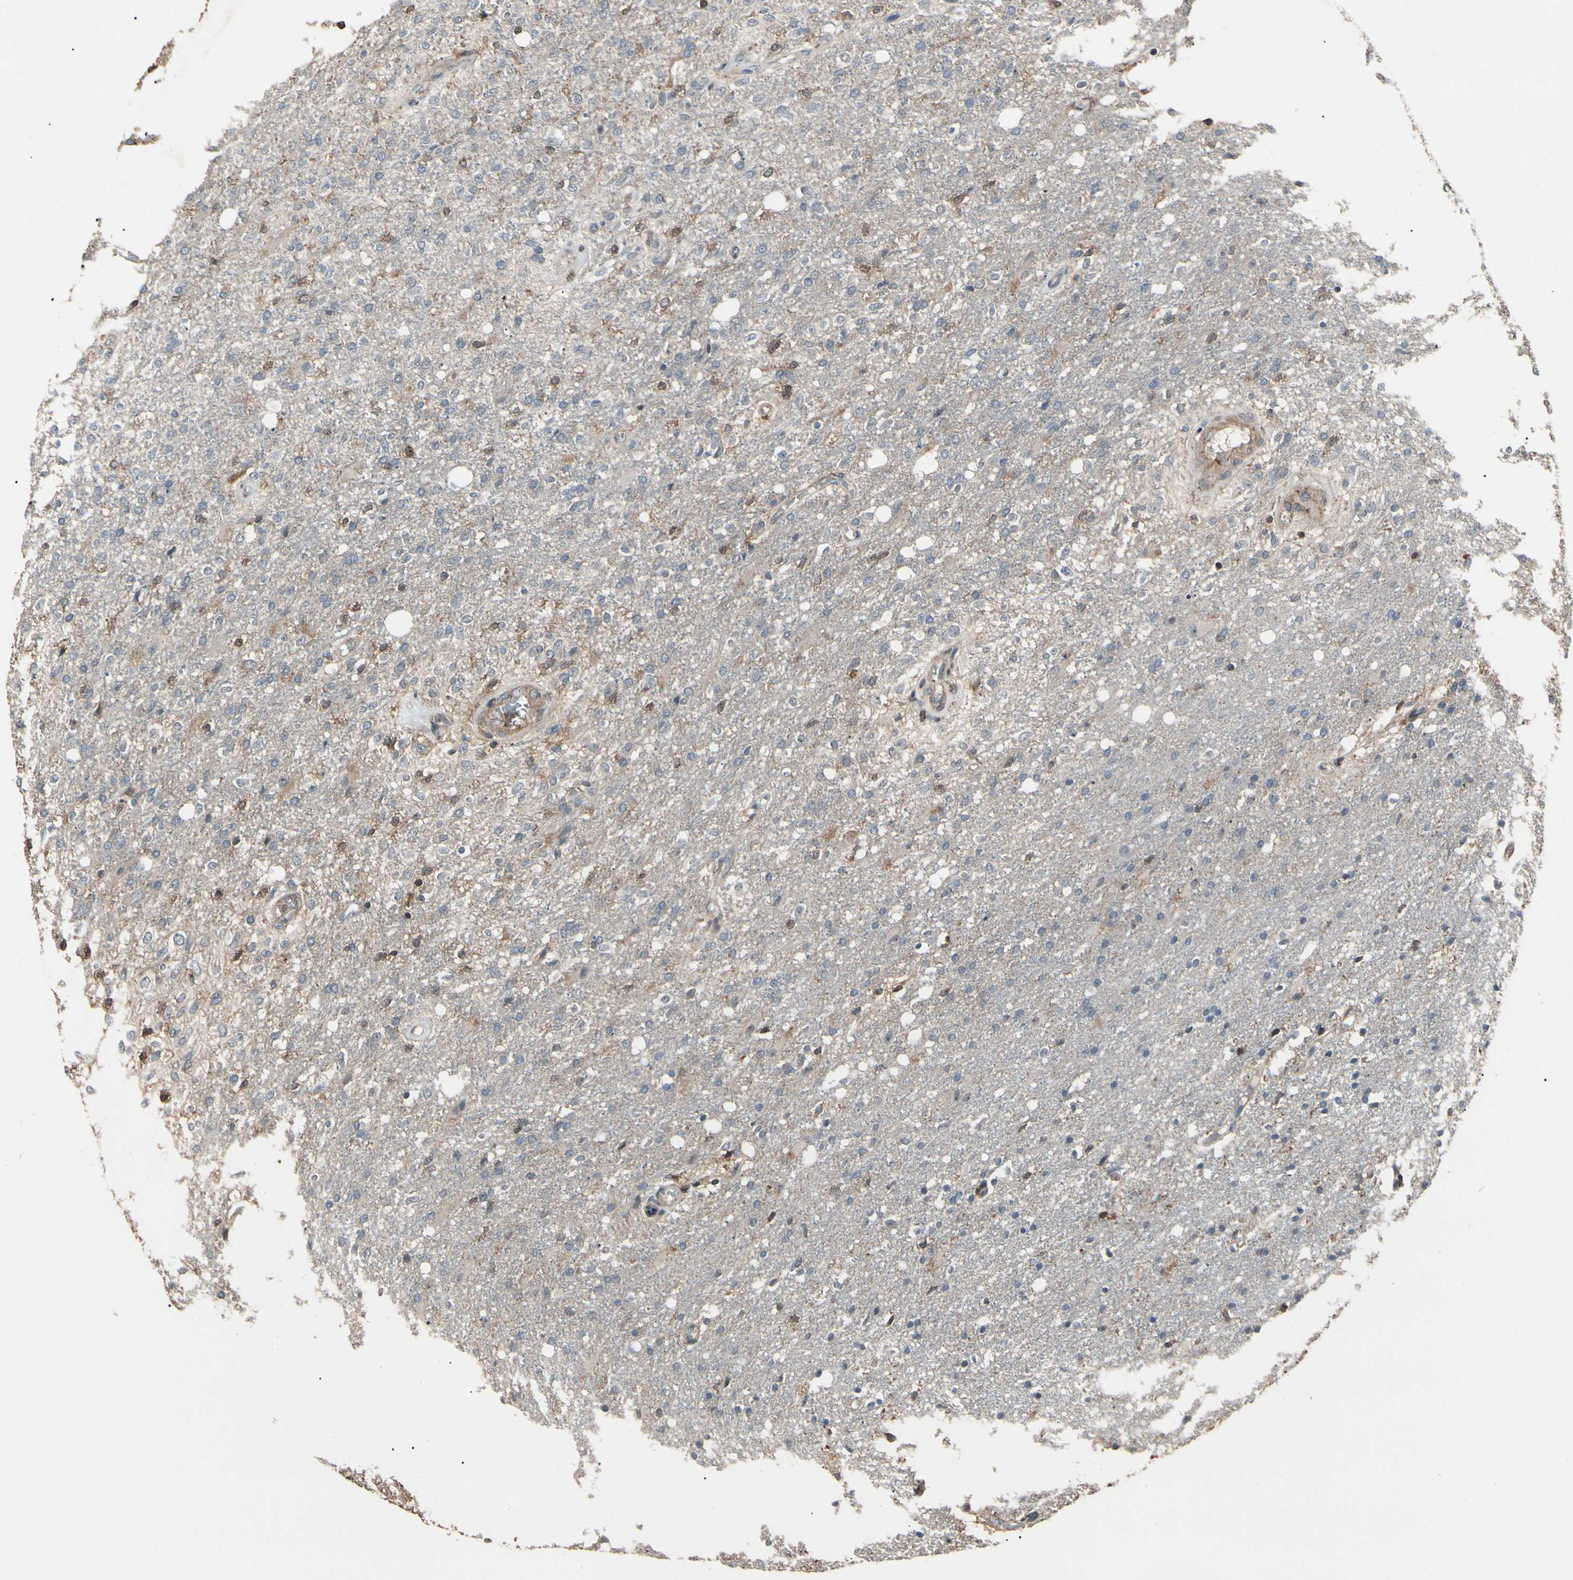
{"staining": {"intensity": "negative", "quantity": "none", "location": "none"}, "tissue": "glioma", "cell_type": "Tumor cells", "image_type": "cancer", "snomed": [{"axis": "morphology", "description": "Normal tissue, NOS"}, {"axis": "morphology", "description": "Glioma, malignant, High grade"}, {"axis": "topography", "description": "Cerebral cortex"}], "caption": "A high-resolution photomicrograph shows IHC staining of glioma, which reveals no significant expression in tumor cells.", "gene": "MAPK13", "patient": {"sex": "male", "age": 77}}